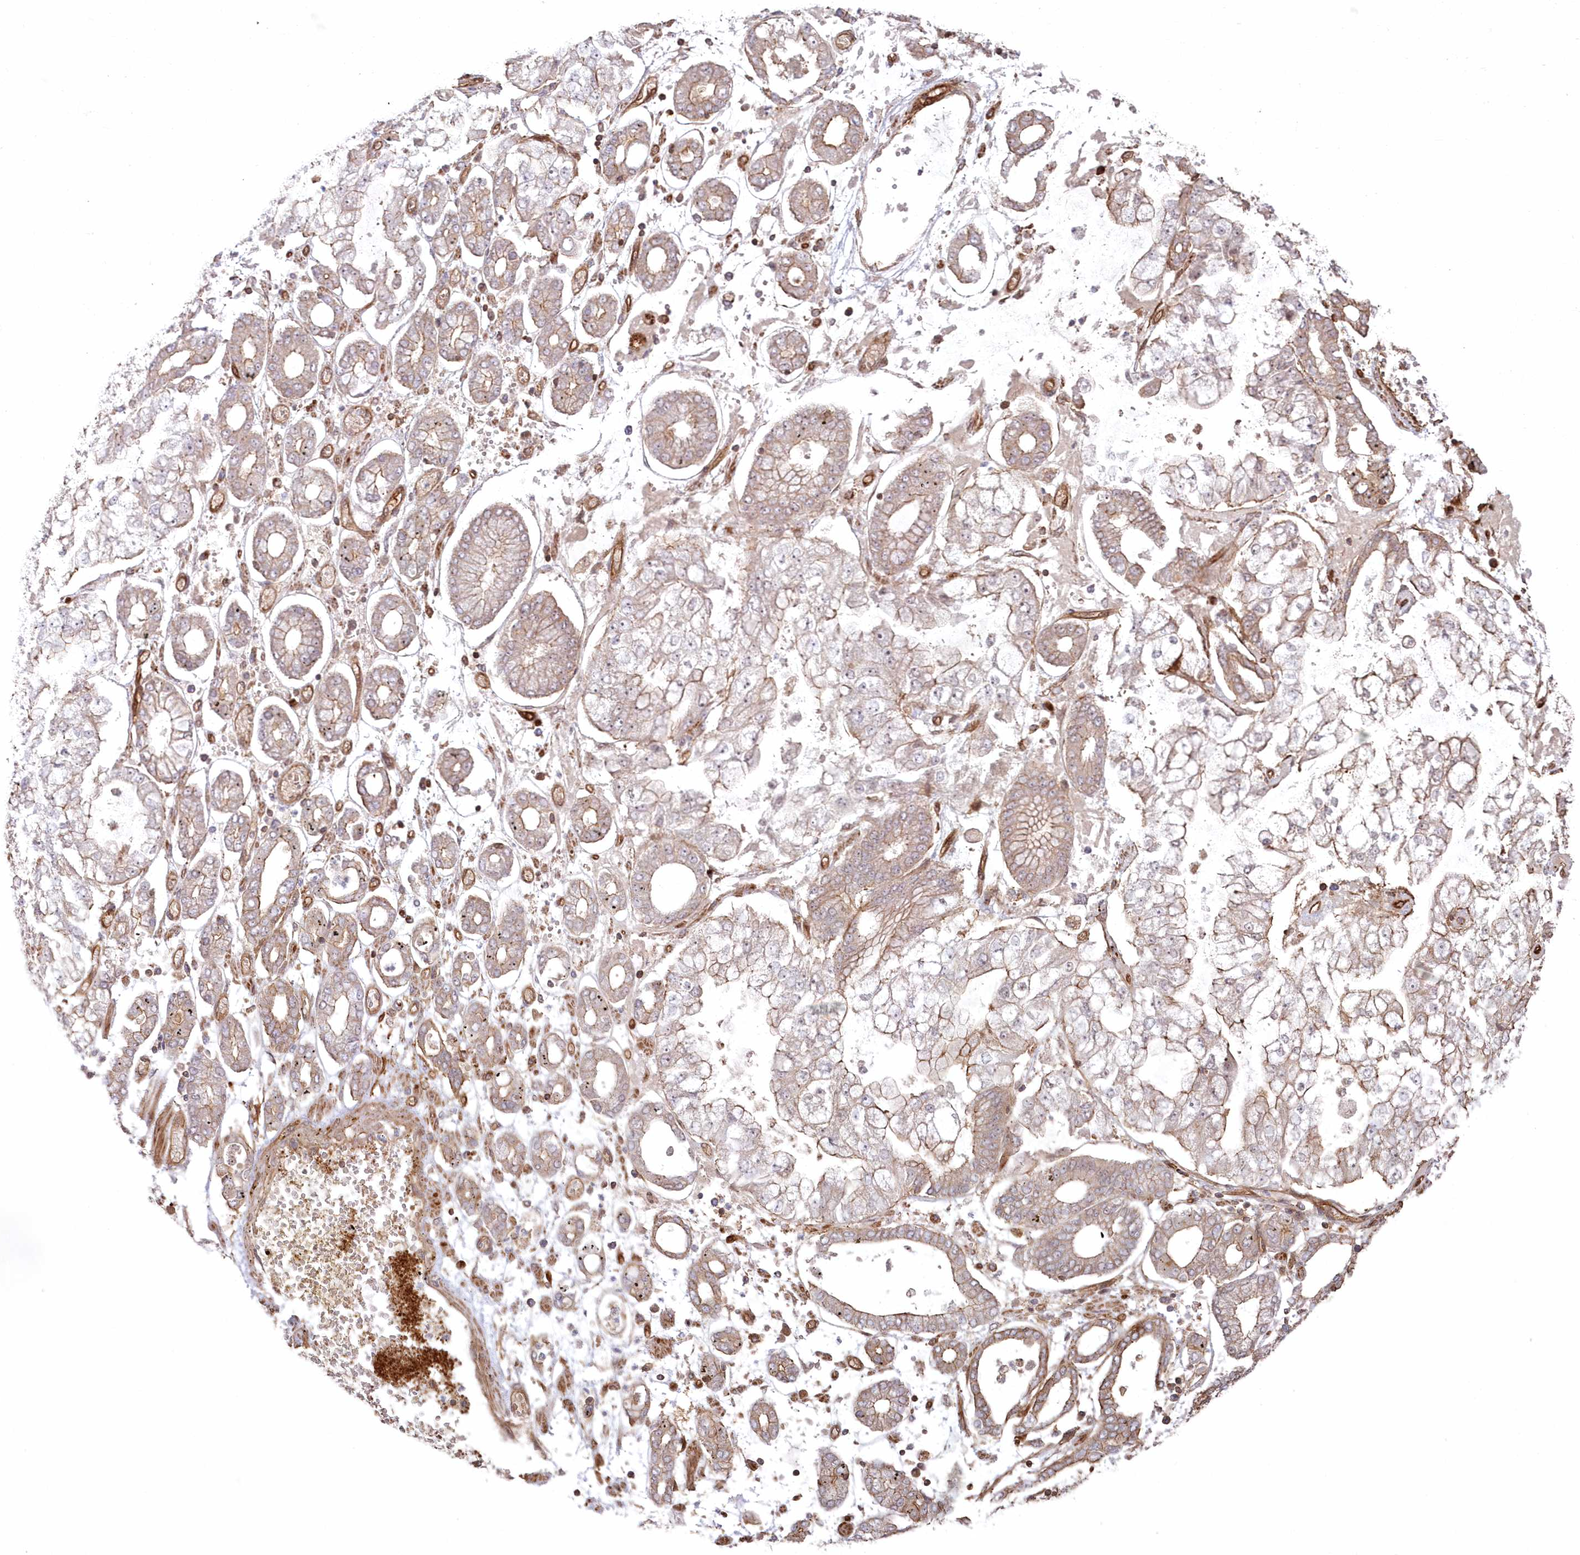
{"staining": {"intensity": "moderate", "quantity": "25%-75%", "location": "cytoplasmic/membranous"}, "tissue": "stomach cancer", "cell_type": "Tumor cells", "image_type": "cancer", "snomed": [{"axis": "morphology", "description": "Adenocarcinoma, NOS"}, {"axis": "topography", "description": "Stomach"}], "caption": "Brown immunohistochemical staining in human adenocarcinoma (stomach) shows moderate cytoplasmic/membranous positivity in about 25%-75% of tumor cells. The staining was performed using DAB to visualize the protein expression in brown, while the nuclei were stained in blue with hematoxylin (Magnification: 20x).", "gene": "RGCC", "patient": {"sex": "male", "age": 76}}